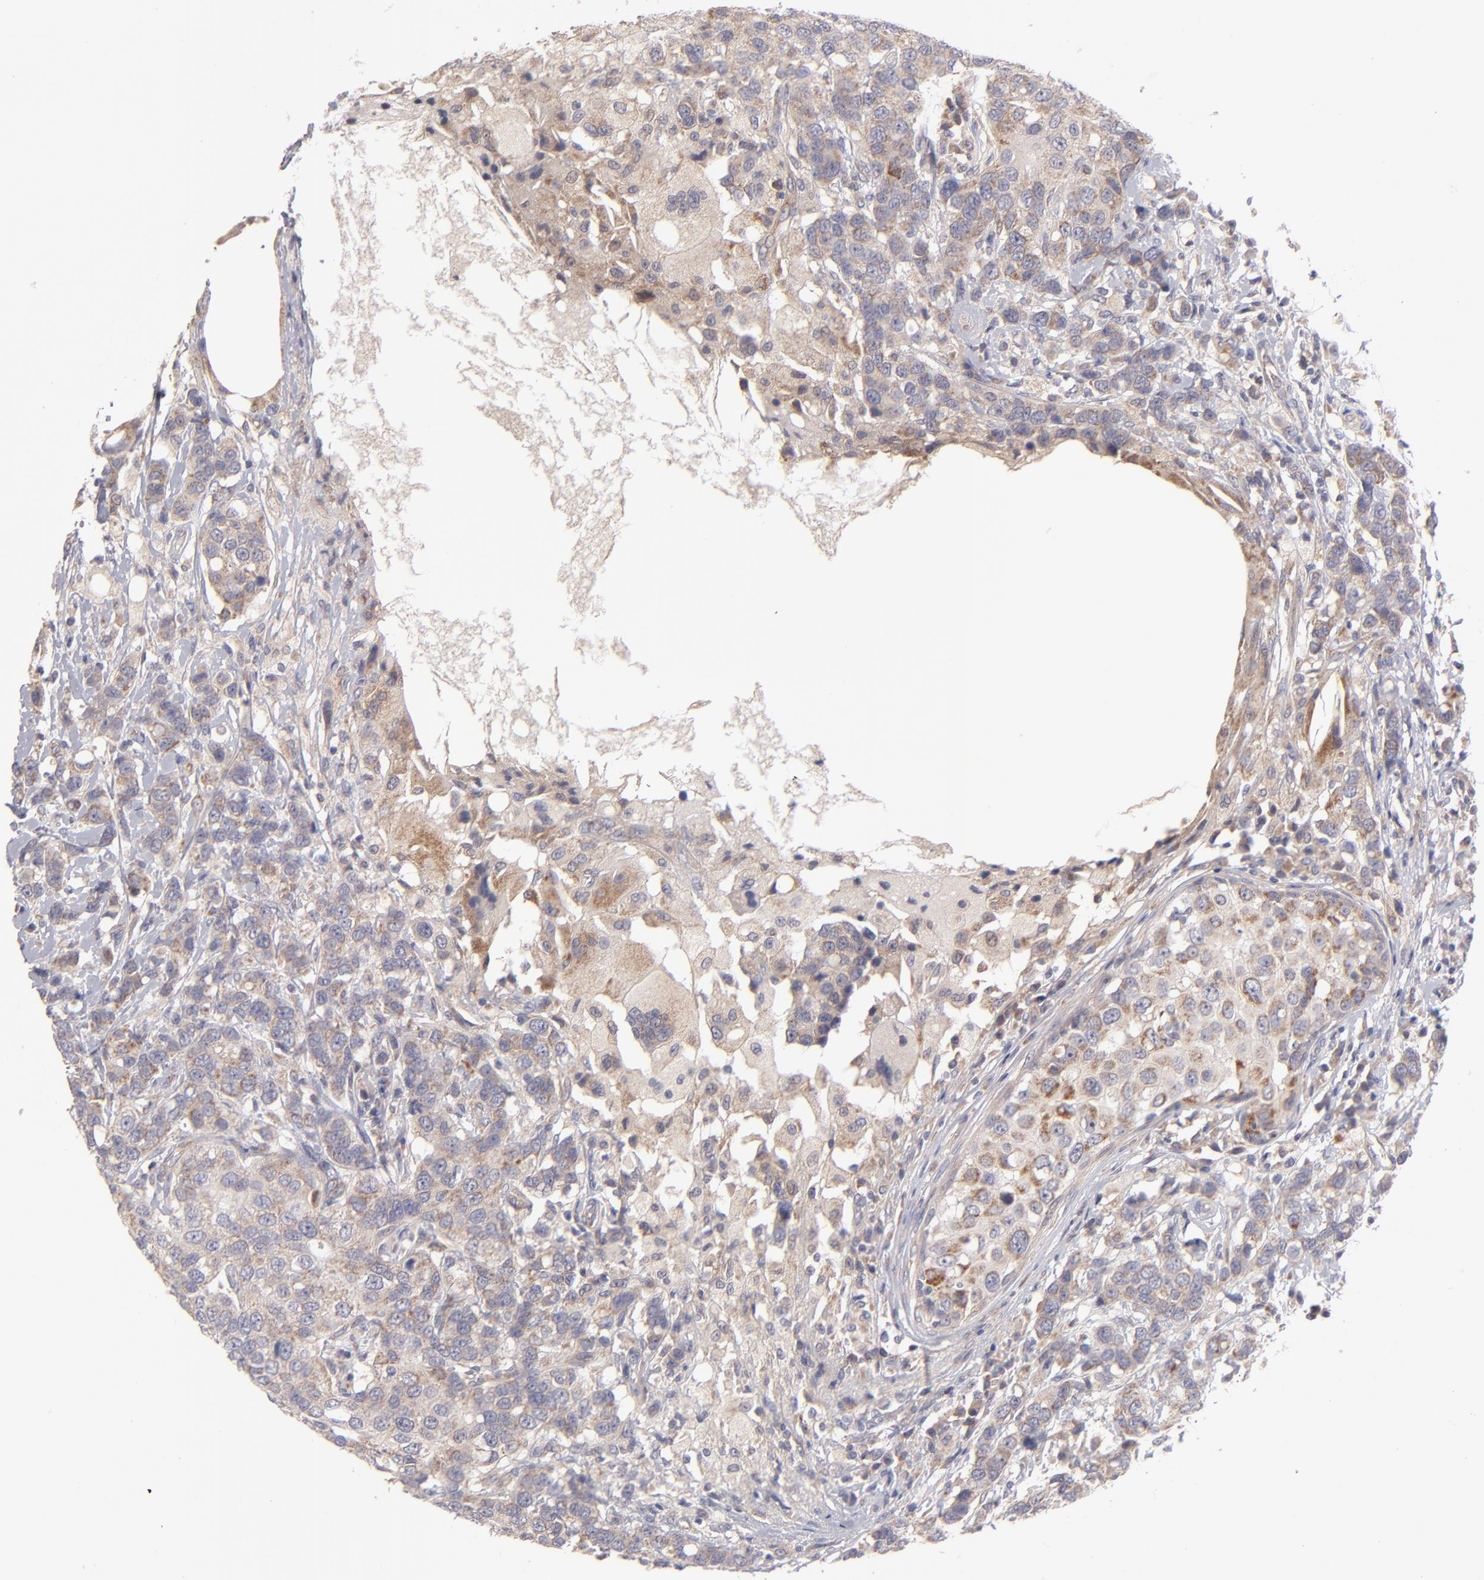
{"staining": {"intensity": "weak", "quantity": ">75%", "location": "cytoplasmic/membranous"}, "tissue": "breast cancer", "cell_type": "Tumor cells", "image_type": "cancer", "snomed": [{"axis": "morphology", "description": "Duct carcinoma"}, {"axis": "topography", "description": "Breast"}], "caption": "Tumor cells exhibit low levels of weak cytoplasmic/membranous expression in about >75% of cells in human breast cancer.", "gene": "HCCS", "patient": {"sex": "female", "age": 27}}